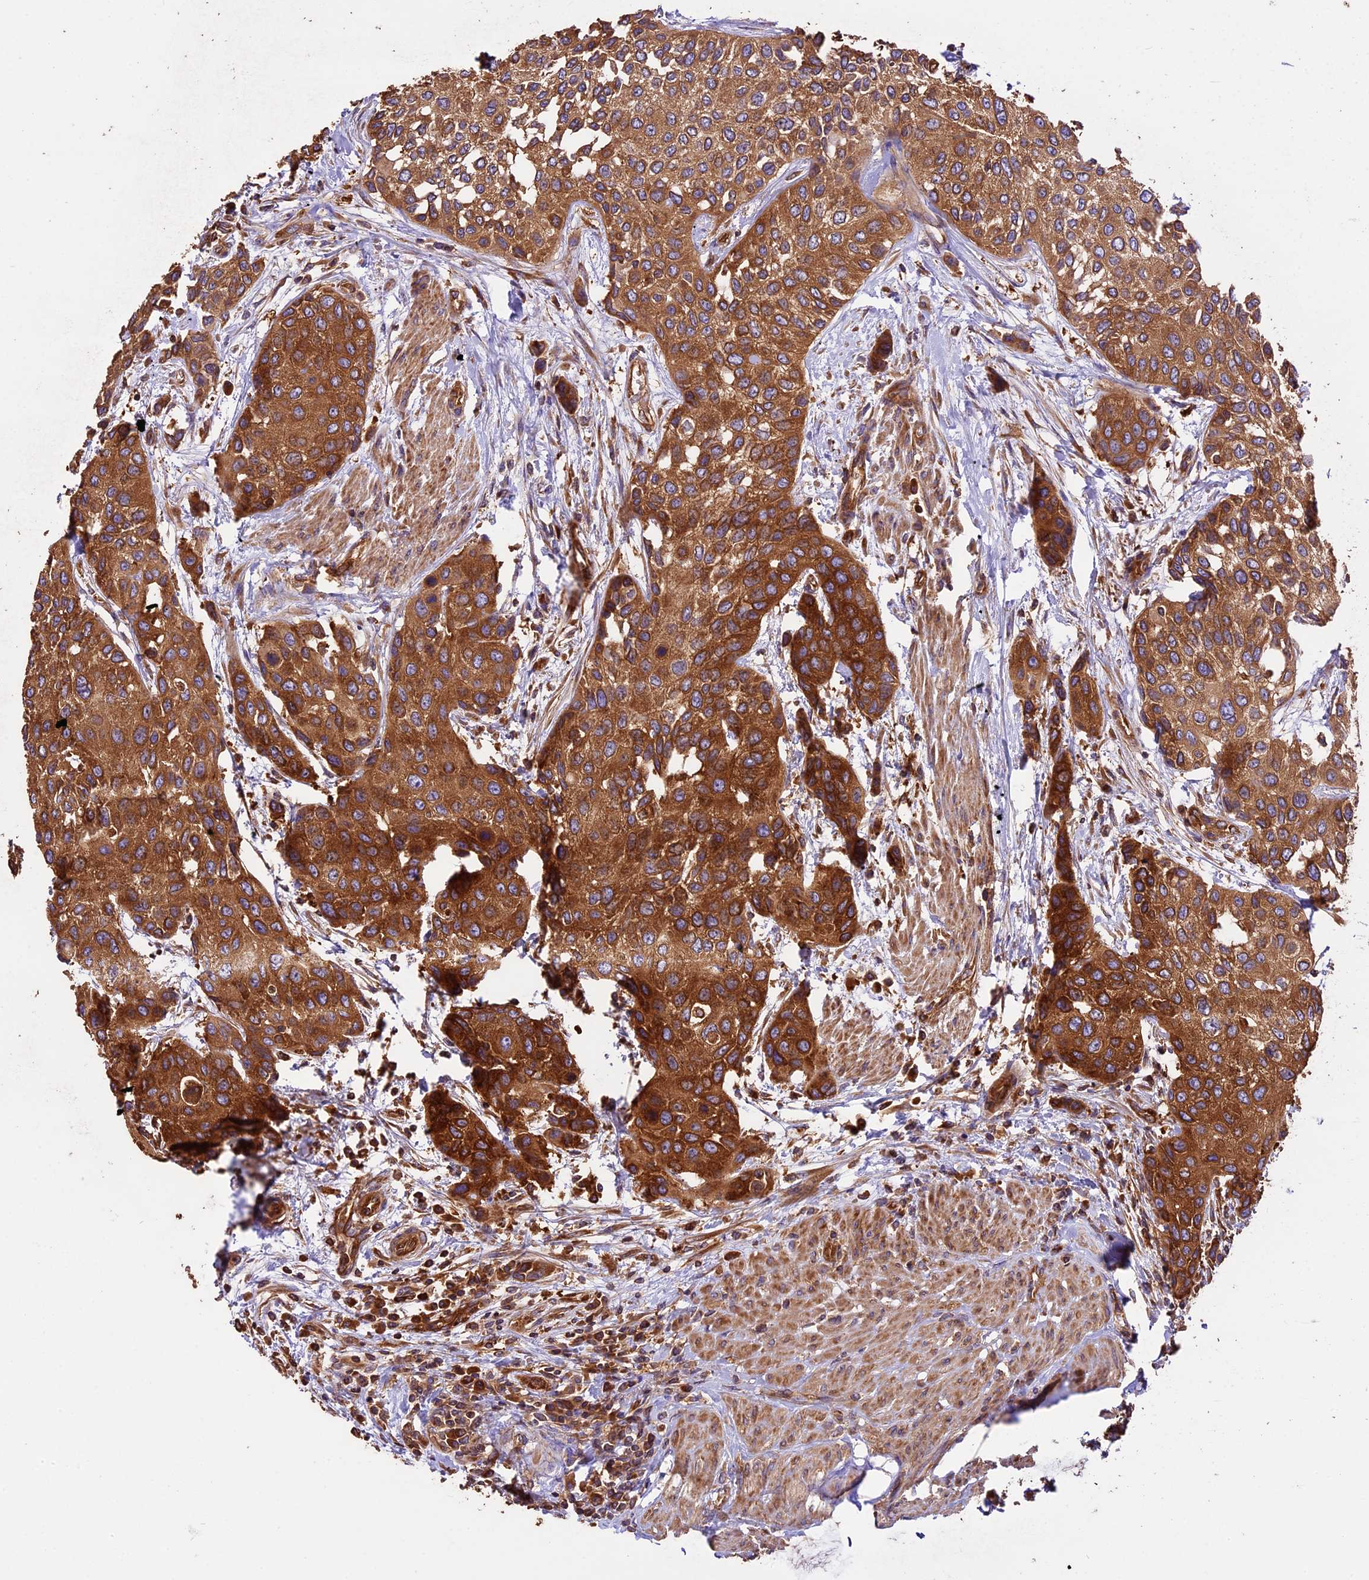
{"staining": {"intensity": "strong", "quantity": ">75%", "location": "cytoplasmic/membranous"}, "tissue": "urothelial cancer", "cell_type": "Tumor cells", "image_type": "cancer", "snomed": [{"axis": "morphology", "description": "Normal tissue, NOS"}, {"axis": "morphology", "description": "Urothelial carcinoma, High grade"}, {"axis": "topography", "description": "Vascular tissue"}, {"axis": "topography", "description": "Urinary bladder"}], "caption": "Tumor cells display high levels of strong cytoplasmic/membranous staining in approximately >75% of cells in human urothelial cancer. Ihc stains the protein of interest in brown and the nuclei are stained blue.", "gene": "KARS1", "patient": {"sex": "female", "age": 56}}